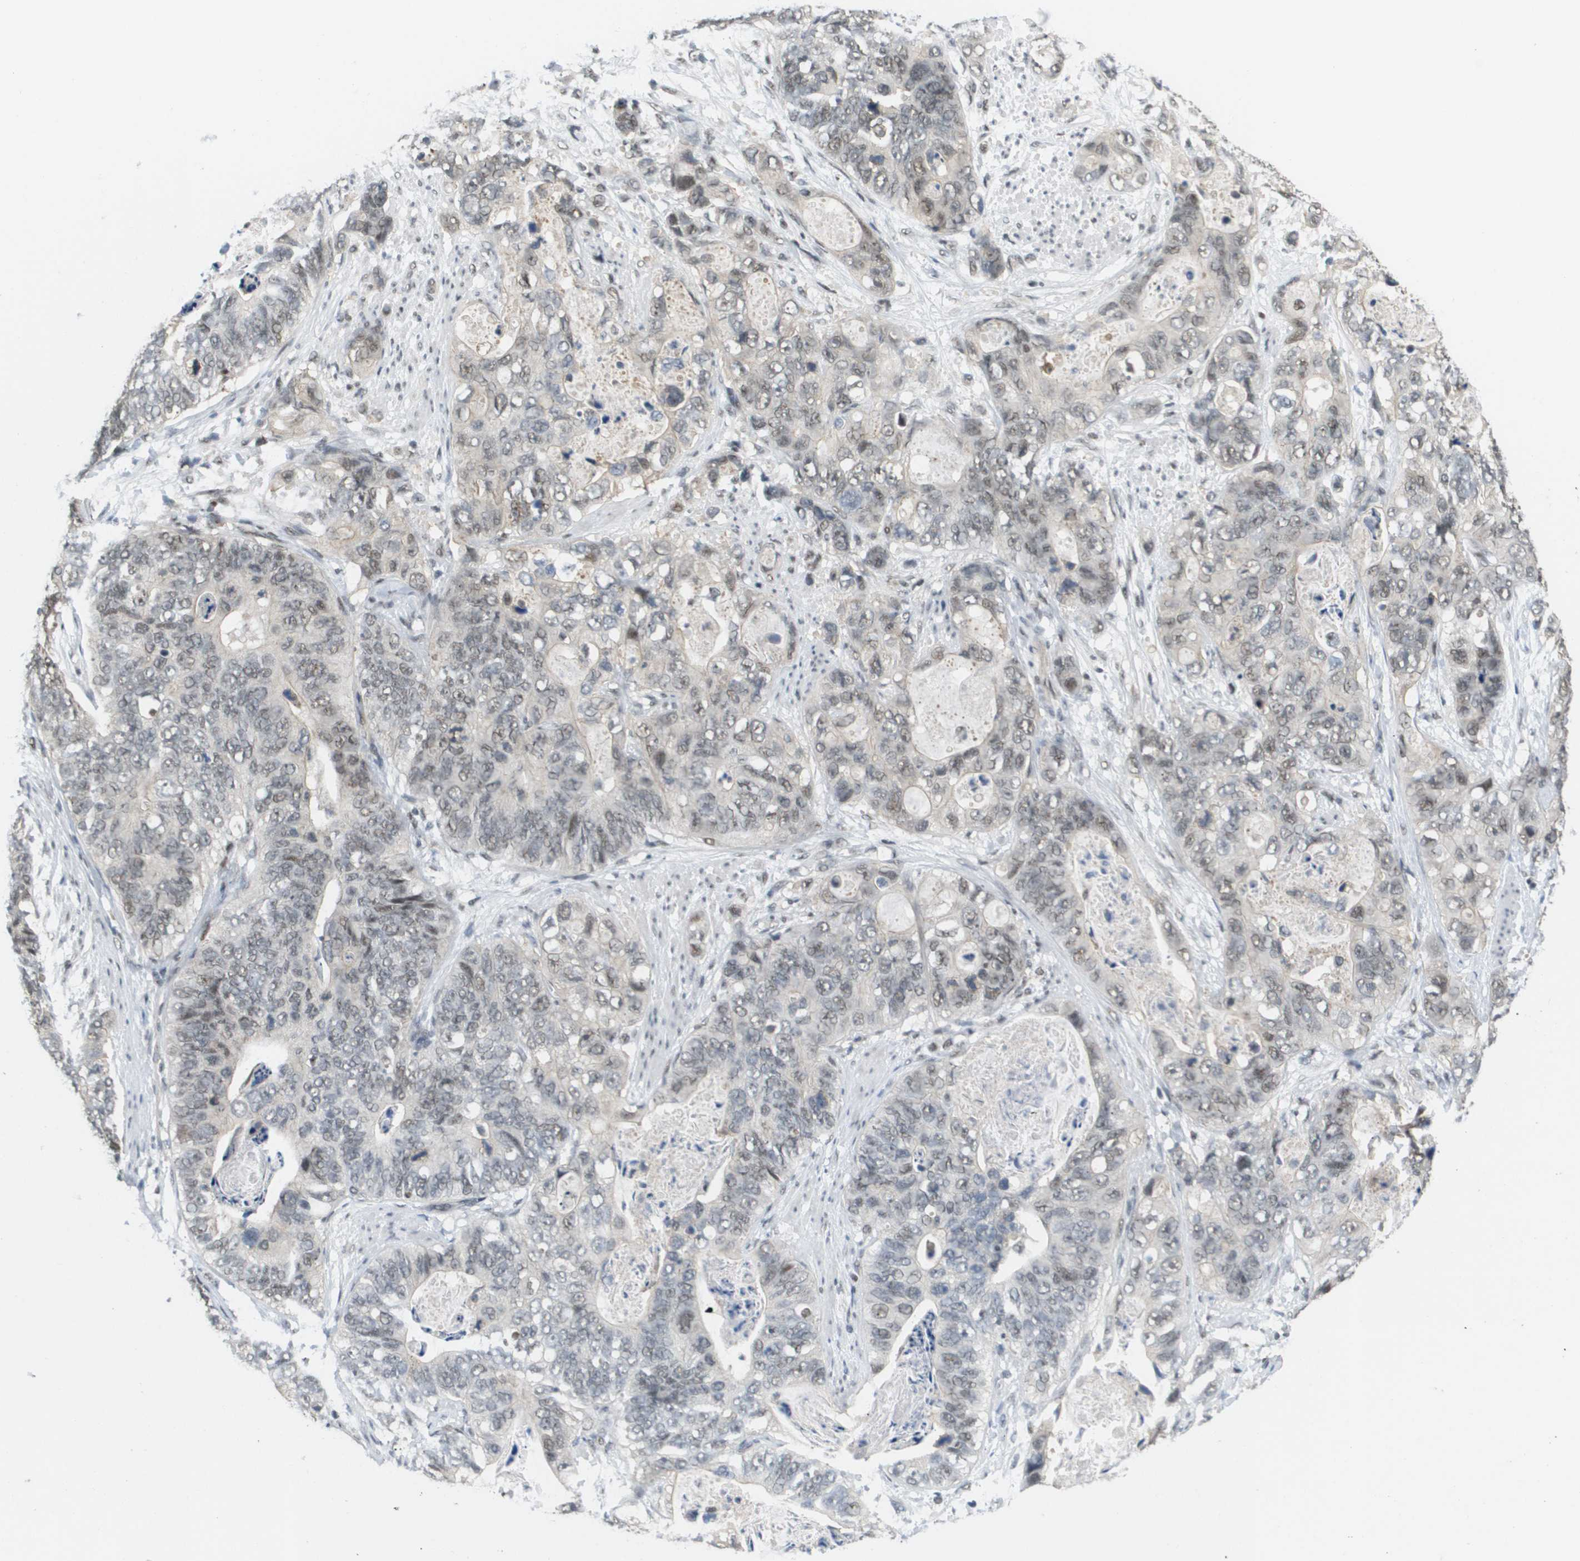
{"staining": {"intensity": "weak", "quantity": "25%-75%", "location": "nuclear"}, "tissue": "stomach cancer", "cell_type": "Tumor cells", "image_type": "cancer", "snomed": [{"axis": "morphology", "description": "Adenocarcinoma, NOS"}, {"axis": "topography", "description": "Stomach"}], "caption": "Stomach cancer (adenocarcinoma) stained for a protein shows weak nuclear positivity in tumor cells. (brown staining indicates protein expression, while blue staining denotes nuclei).", "gene": "ISY1", "patient": {"sex": "female", "age": 89}}